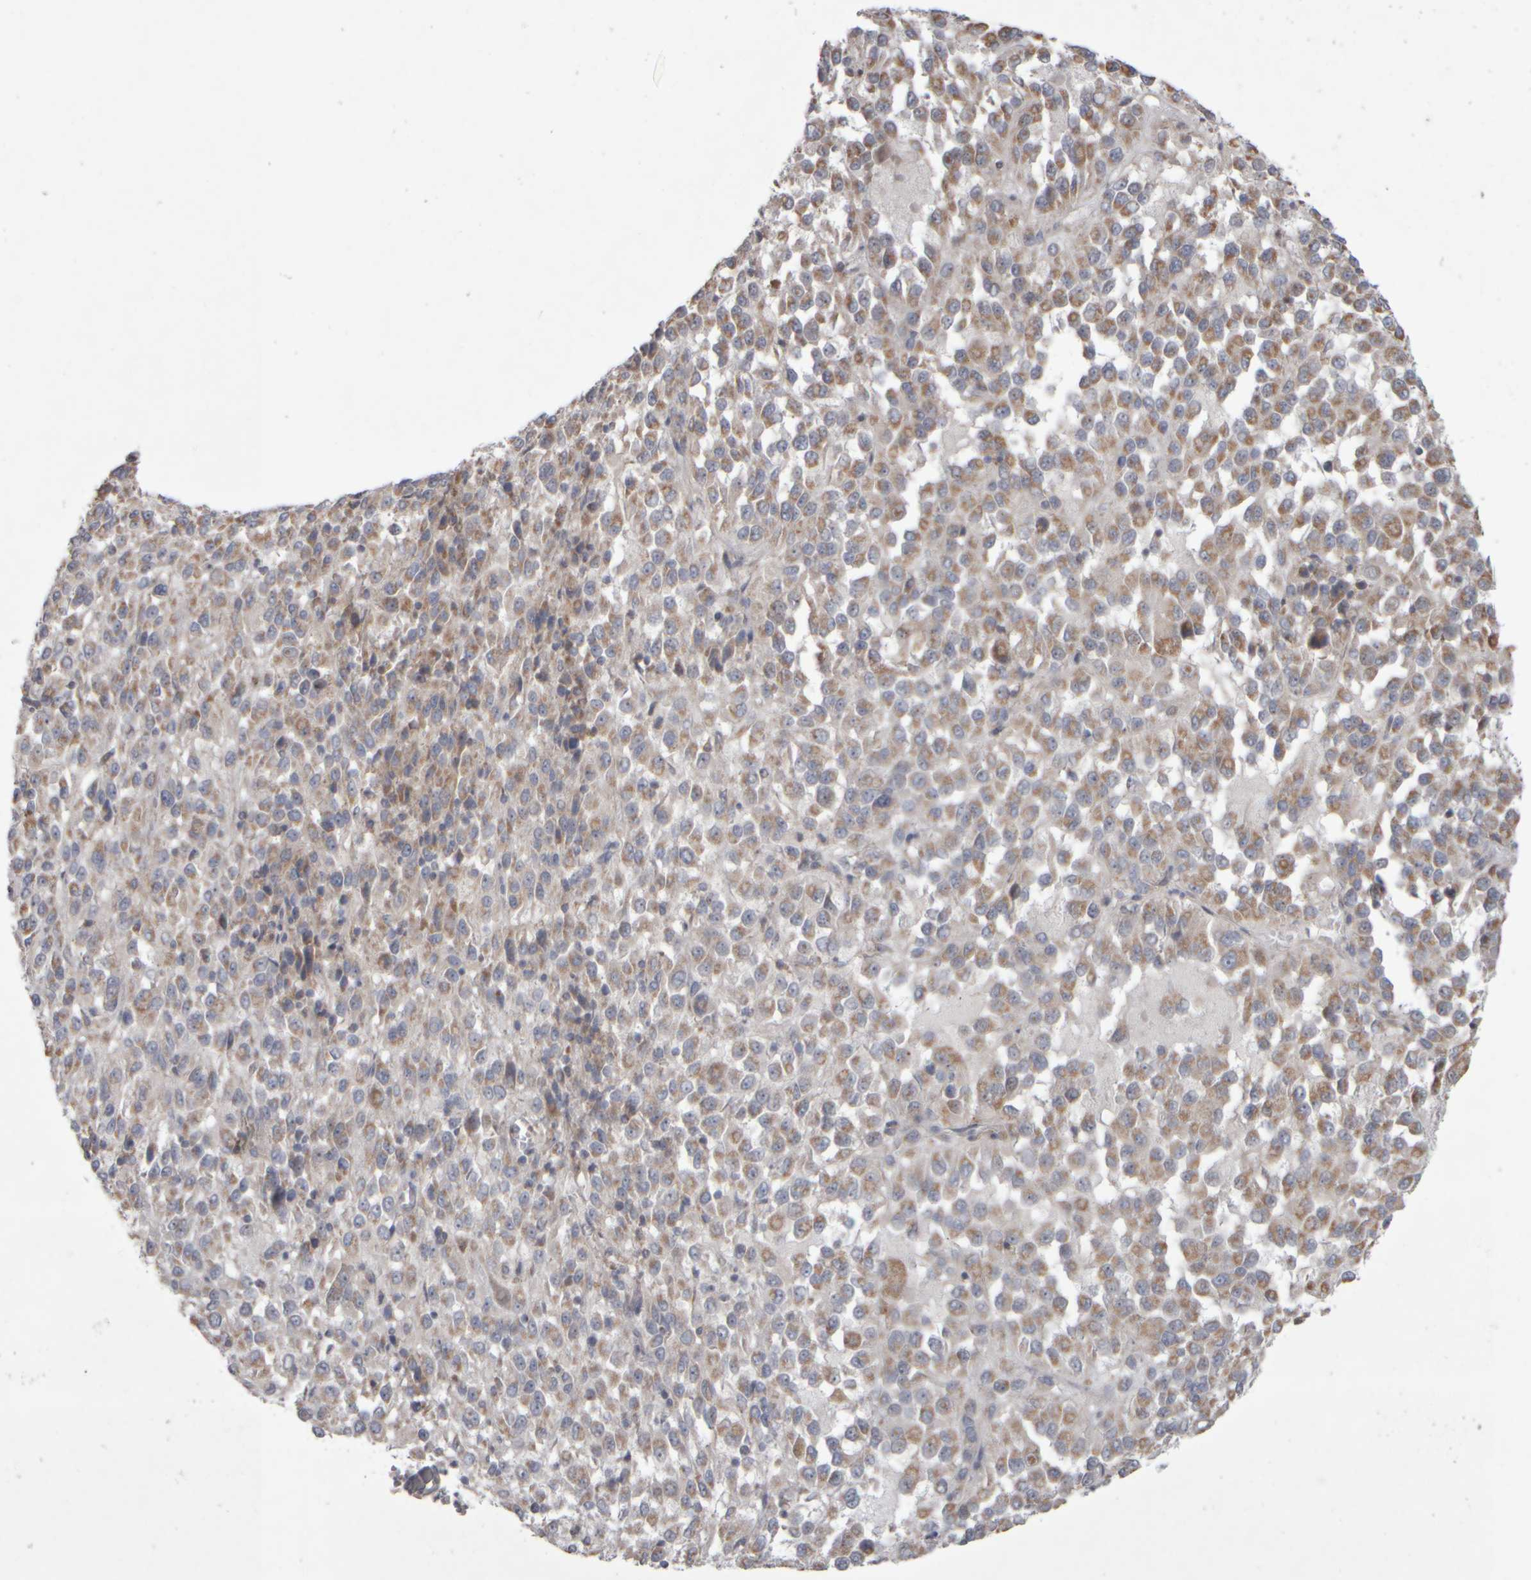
{"staining": {"intensity": "weak", "quantity": ">75%", "location": "cytoplasmic/membranous"}, "tissue": "melanoma", "cell_type": "Tumor cells", "image_type": "cancer", "snomed": [{"axis": "morphology", "description": "Malignant melanoma, Metastatic site"}, {"axis": "topography", "description": "Lung"}], "caption": "Human malignant melanoma (metastatic site) stained with a protein marker shows weak staining in tumor cells.", "gene": "SCO1", "patient": {"sex": "male", "age": 64}}